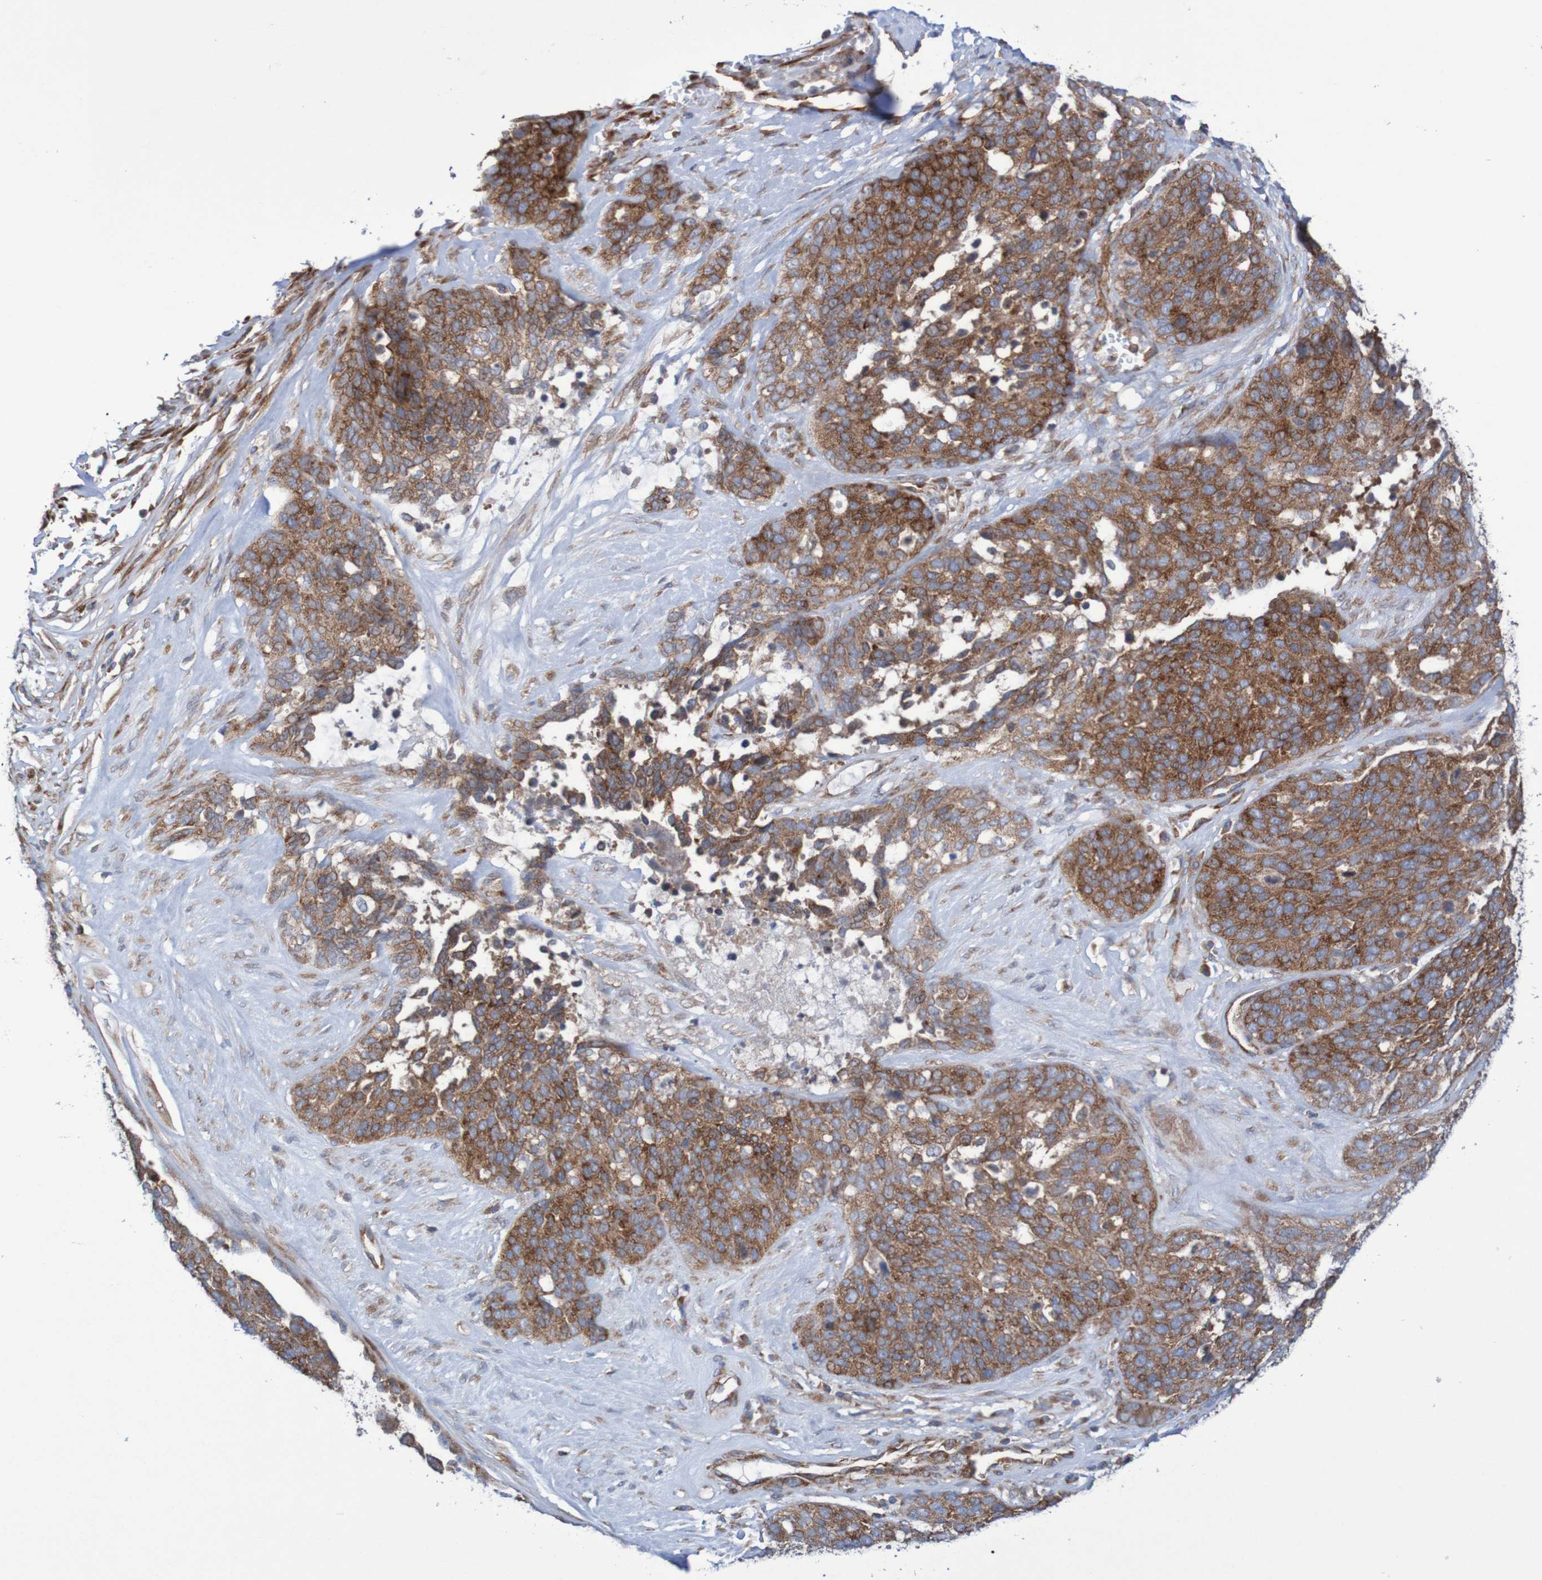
{"staining": {"intensity": "moderate", "quantity": ">75%", "location": "cytoplasmic/membranous"}, "tissue": "ovarian cancer", "cell_type": "Tumor cells", "image_type": "cancer", "snomed": [{"axis": "morphology", "description": "Cystadenocarcinoma, serous, NOS"}, {"axis": "topography", "description": "Ovary"}], "caption": "Ovarian serous cystadenocarcinoma stained with a protein marker displays moderate staining in tumor cells.", "gene": "FXR2", "patient": {"sex": "female", "age": 44}}